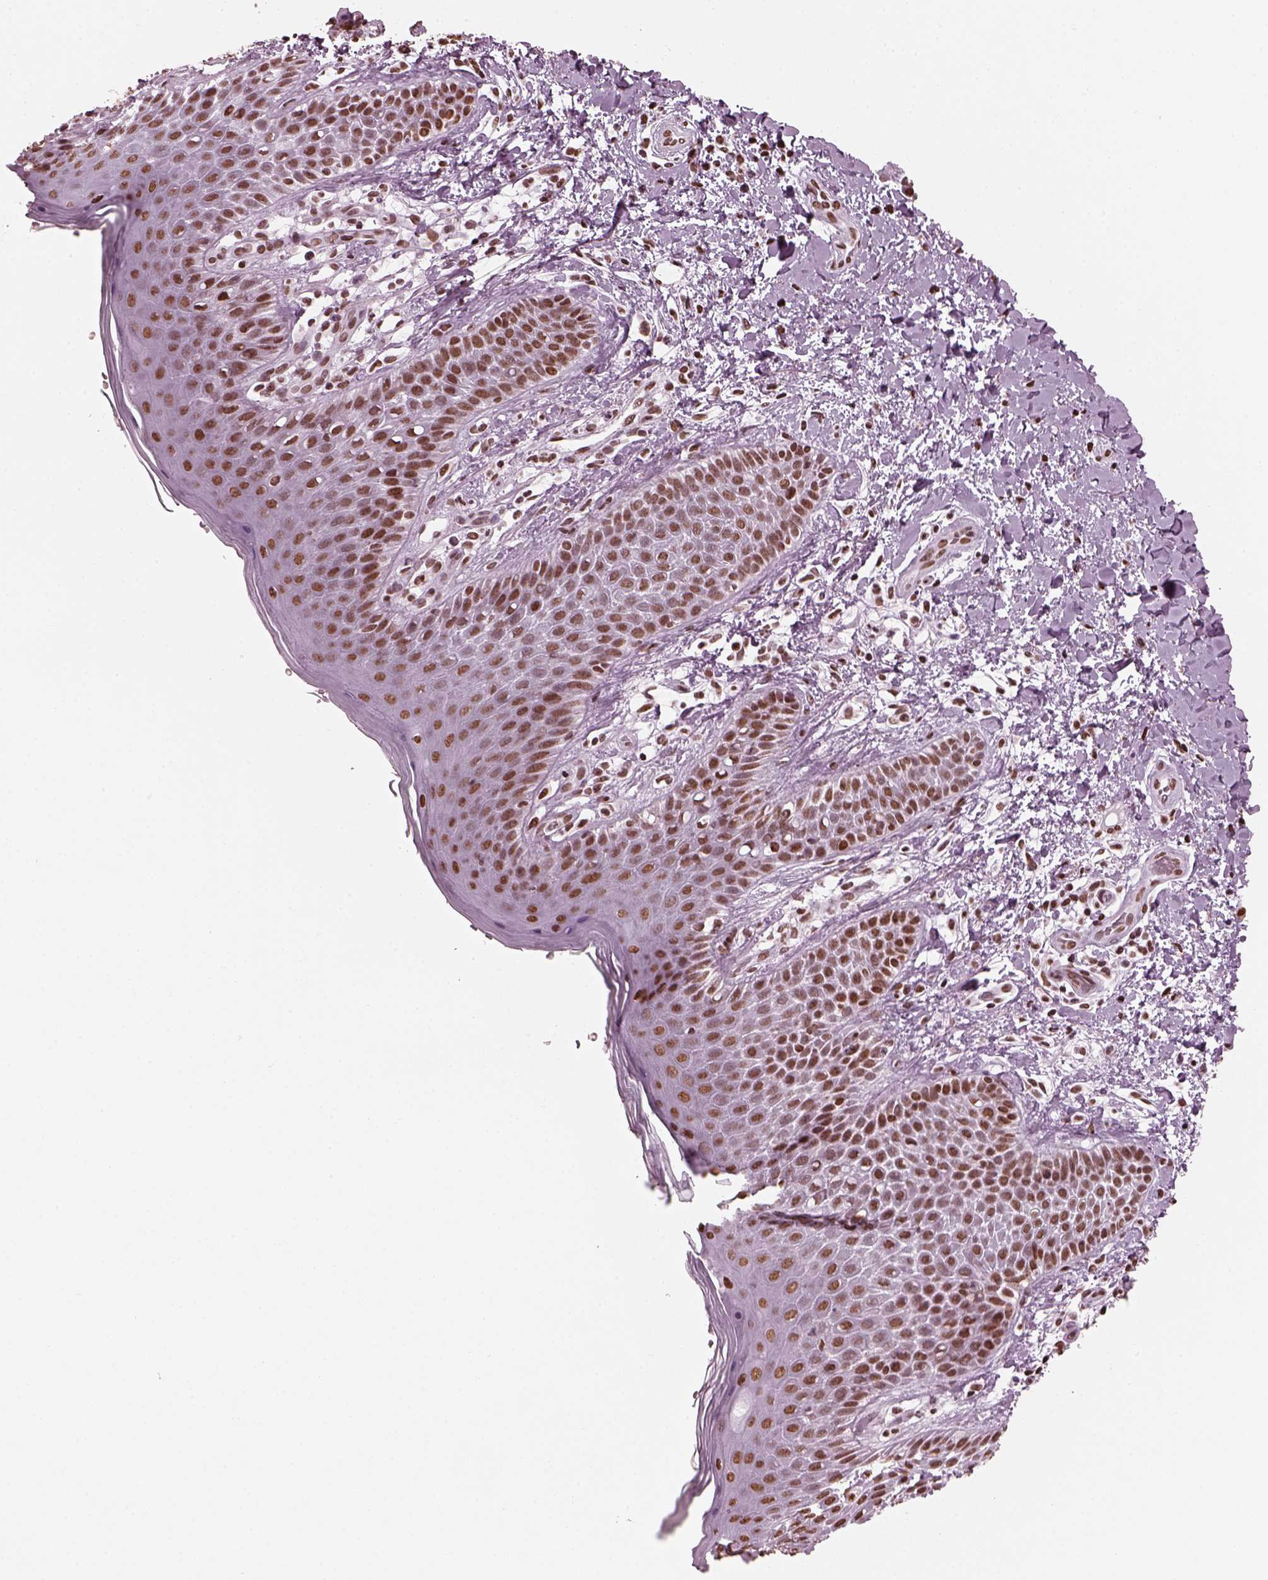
{"staining": {"intensity": "moderate", "quantity": ">75%", "location": "nuclear"}, "tissue": "skin", "cell_type": "Epidermal cells", "image_type": "normal", "snomed": [{"axis": "morphology", "description": "Normal tissue, NOS"}, {"axis": "topography", "description": "Anal"}], "caption": "About >75% of epidermal cells in normal human skin show moderate nuclear protein staining as visualized by brown immunohistochemical staining.", "gene": "CBFA2T3", "patient": {"sex": "male", "age": 36}}